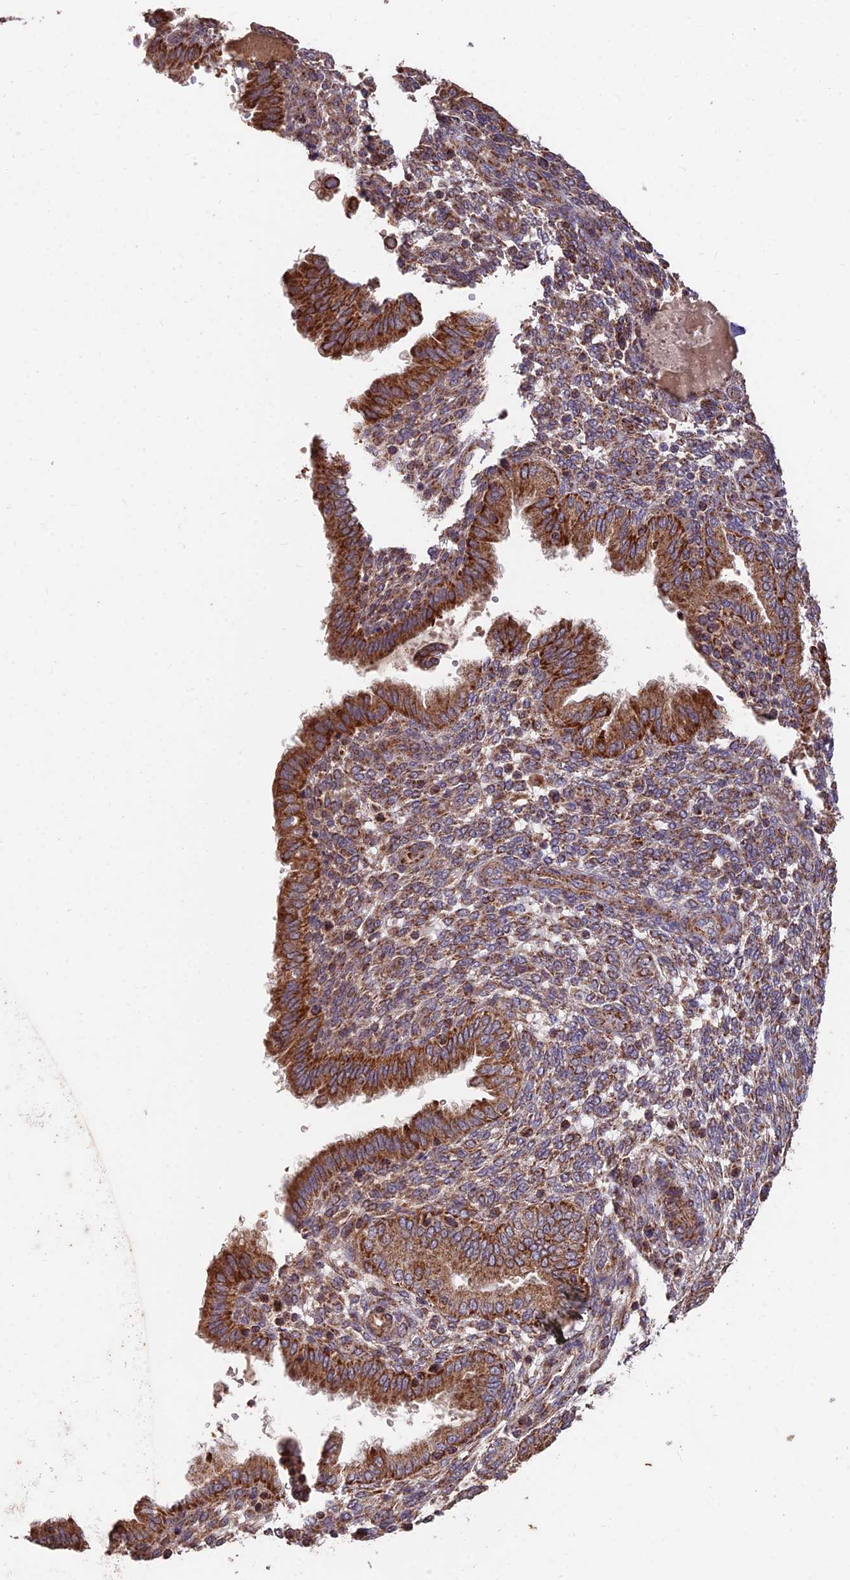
{"staining": {"intensity": "moderate", "quantity": "25%-75%", "location": "cytoplasmic/membranous"}, "tissue": "endometrium", "cell_type": "Cells in endometrial stroma", "image_type": "normal", "snomed": [{"axis": "morphology", "description": "Normal tissue, NOS"}, {"axis": "topography", "description": "Endometrium"}], "caption": "Unremarkable endometrium shows moderate cytoplasmic/membranous expression in approximately 25%-75% of cells in endometrial stroma.", "gene": "IFT22", "patient": {"sex": "female", "age": 33}}